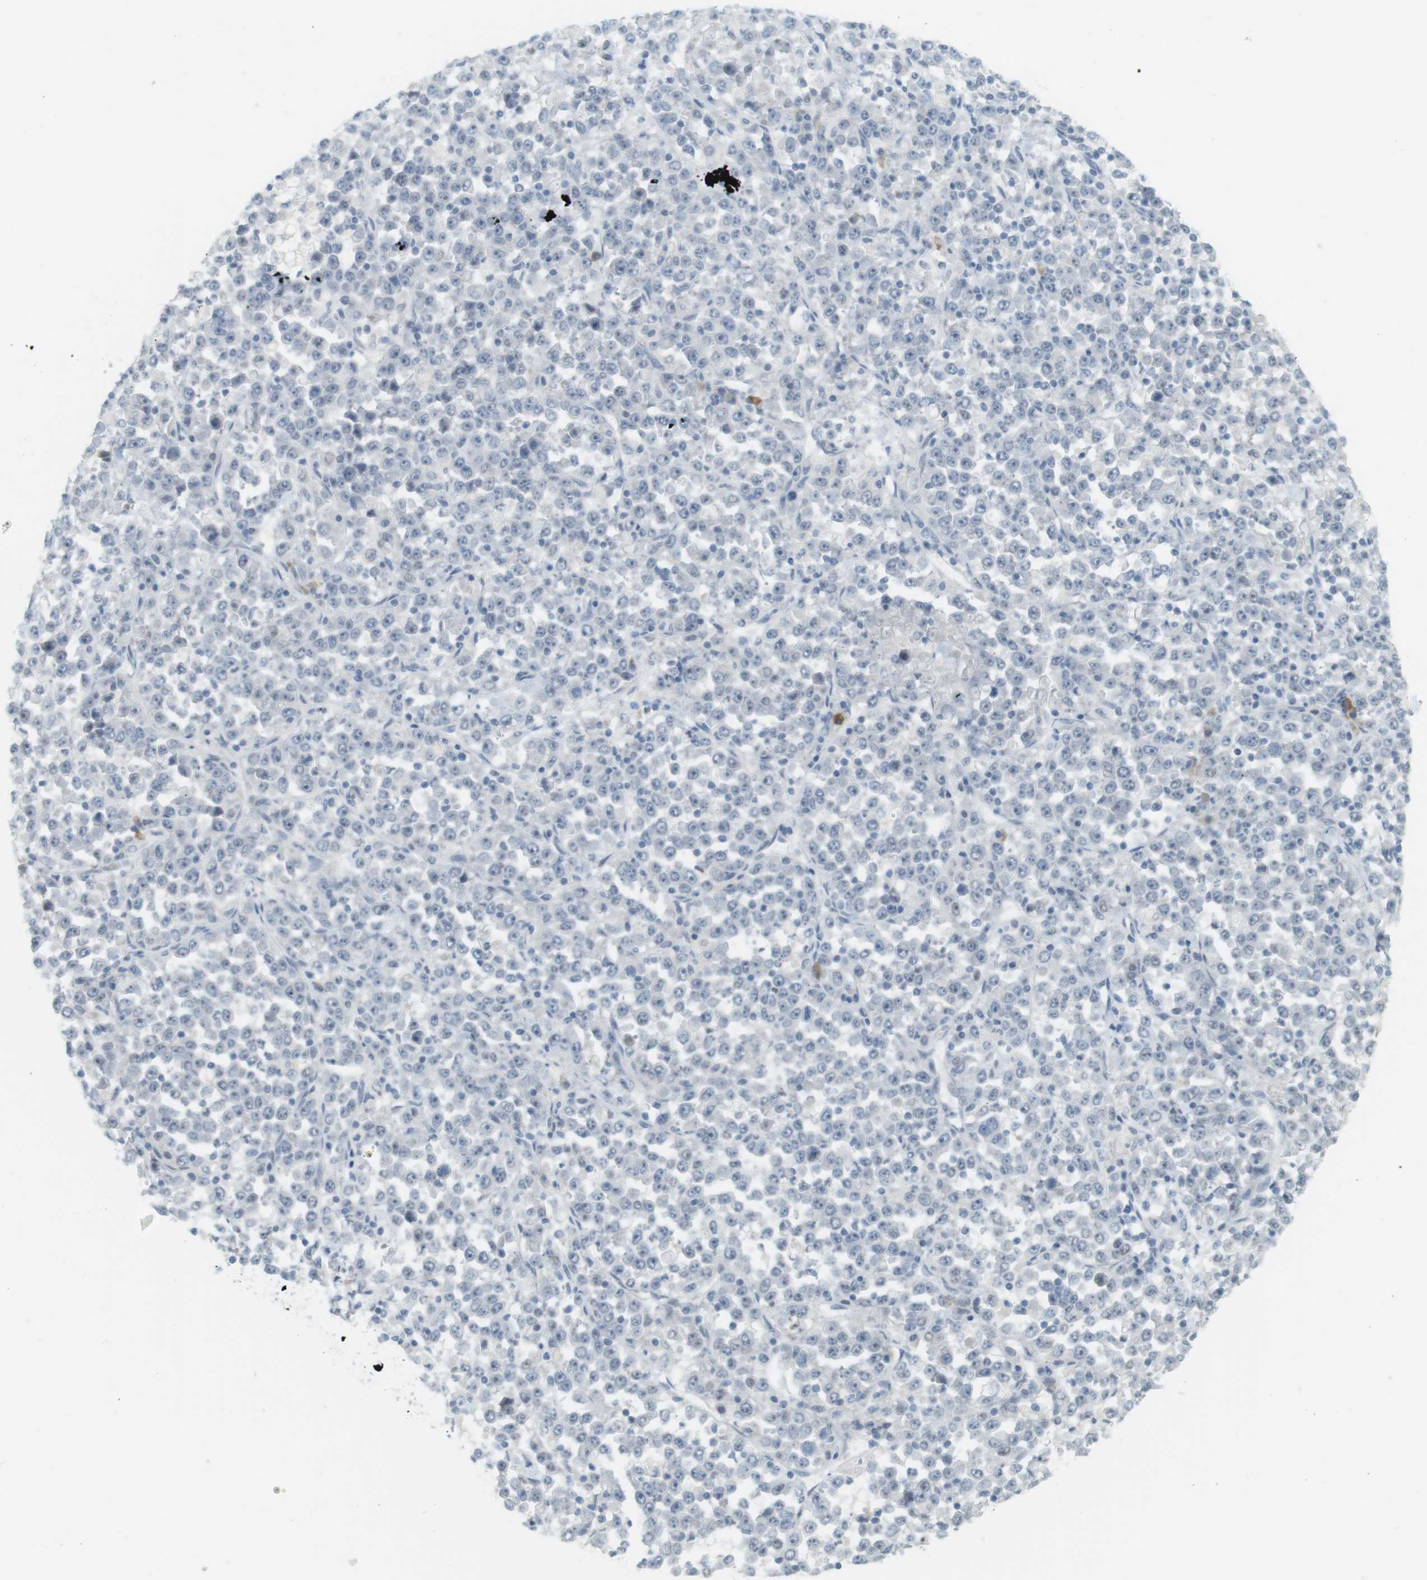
{"staining": {"intensity": "negative", "quantity": "none", "location": "none"}, "tissue": "stomach cancer", "cell_type": "Tumor cells", "image_type": "cancer", "snomed": [{"axis": "morphology", "description": "Normal tissue, NOS"}, {"axis": "morphology", "description": "Adenocarcinoma, NOS"}, {"axis": "topography", "description": "Stomach, upper"}, {"axis": "topography", "description": "Stomach"}], "caption": "An immunohistochemistry histopathology image of adenocarcinoma (stomach) is shown. There is no staining in tumor cells of adenocarcinoma (stomach).", "gene": "DMC1", "patient": {"sex": "male", "age": 59}}